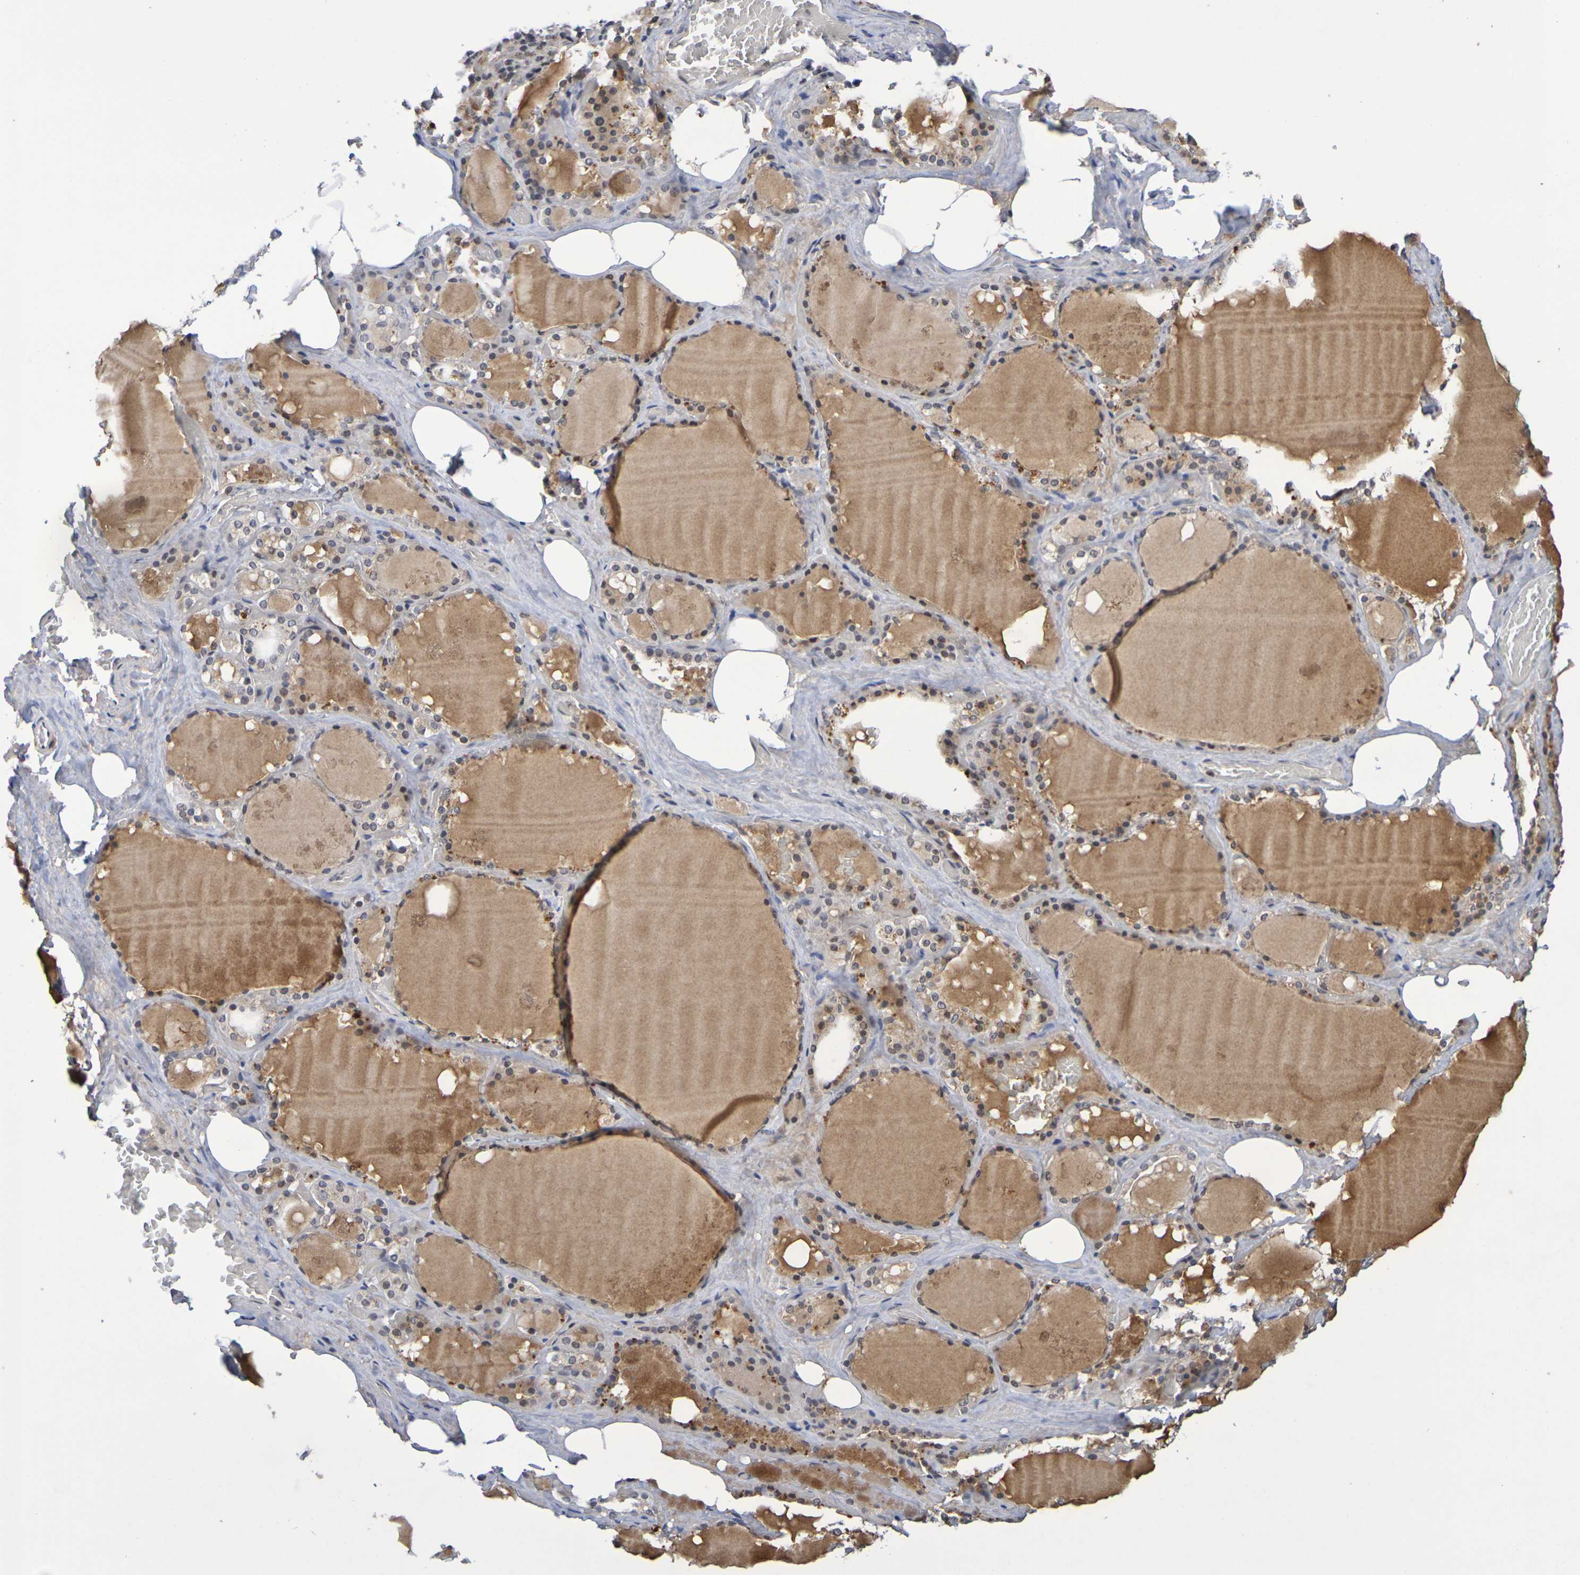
{"staining": {"intensity": "moderate", "quantity": "<25%", "location": "cytoplasmic/membranous,nuclear"}, "tissue": "thyroid gland", "cell_type": "Glandular cells", "image_type": "normal", "snomed": [{"axis": "morphology", "description": "Normal tissue, NOS"}, {"axis": "topography", "description": "Thyroid gland"}], "caption": "Glandular cells exhibit low levels of moderate cytoplasmic/membranous,nuclear staining in about <25% of cells in normal human thyroid gland.", "gene": "TERF2", "patient": {"sex": "male", "age": 61}}